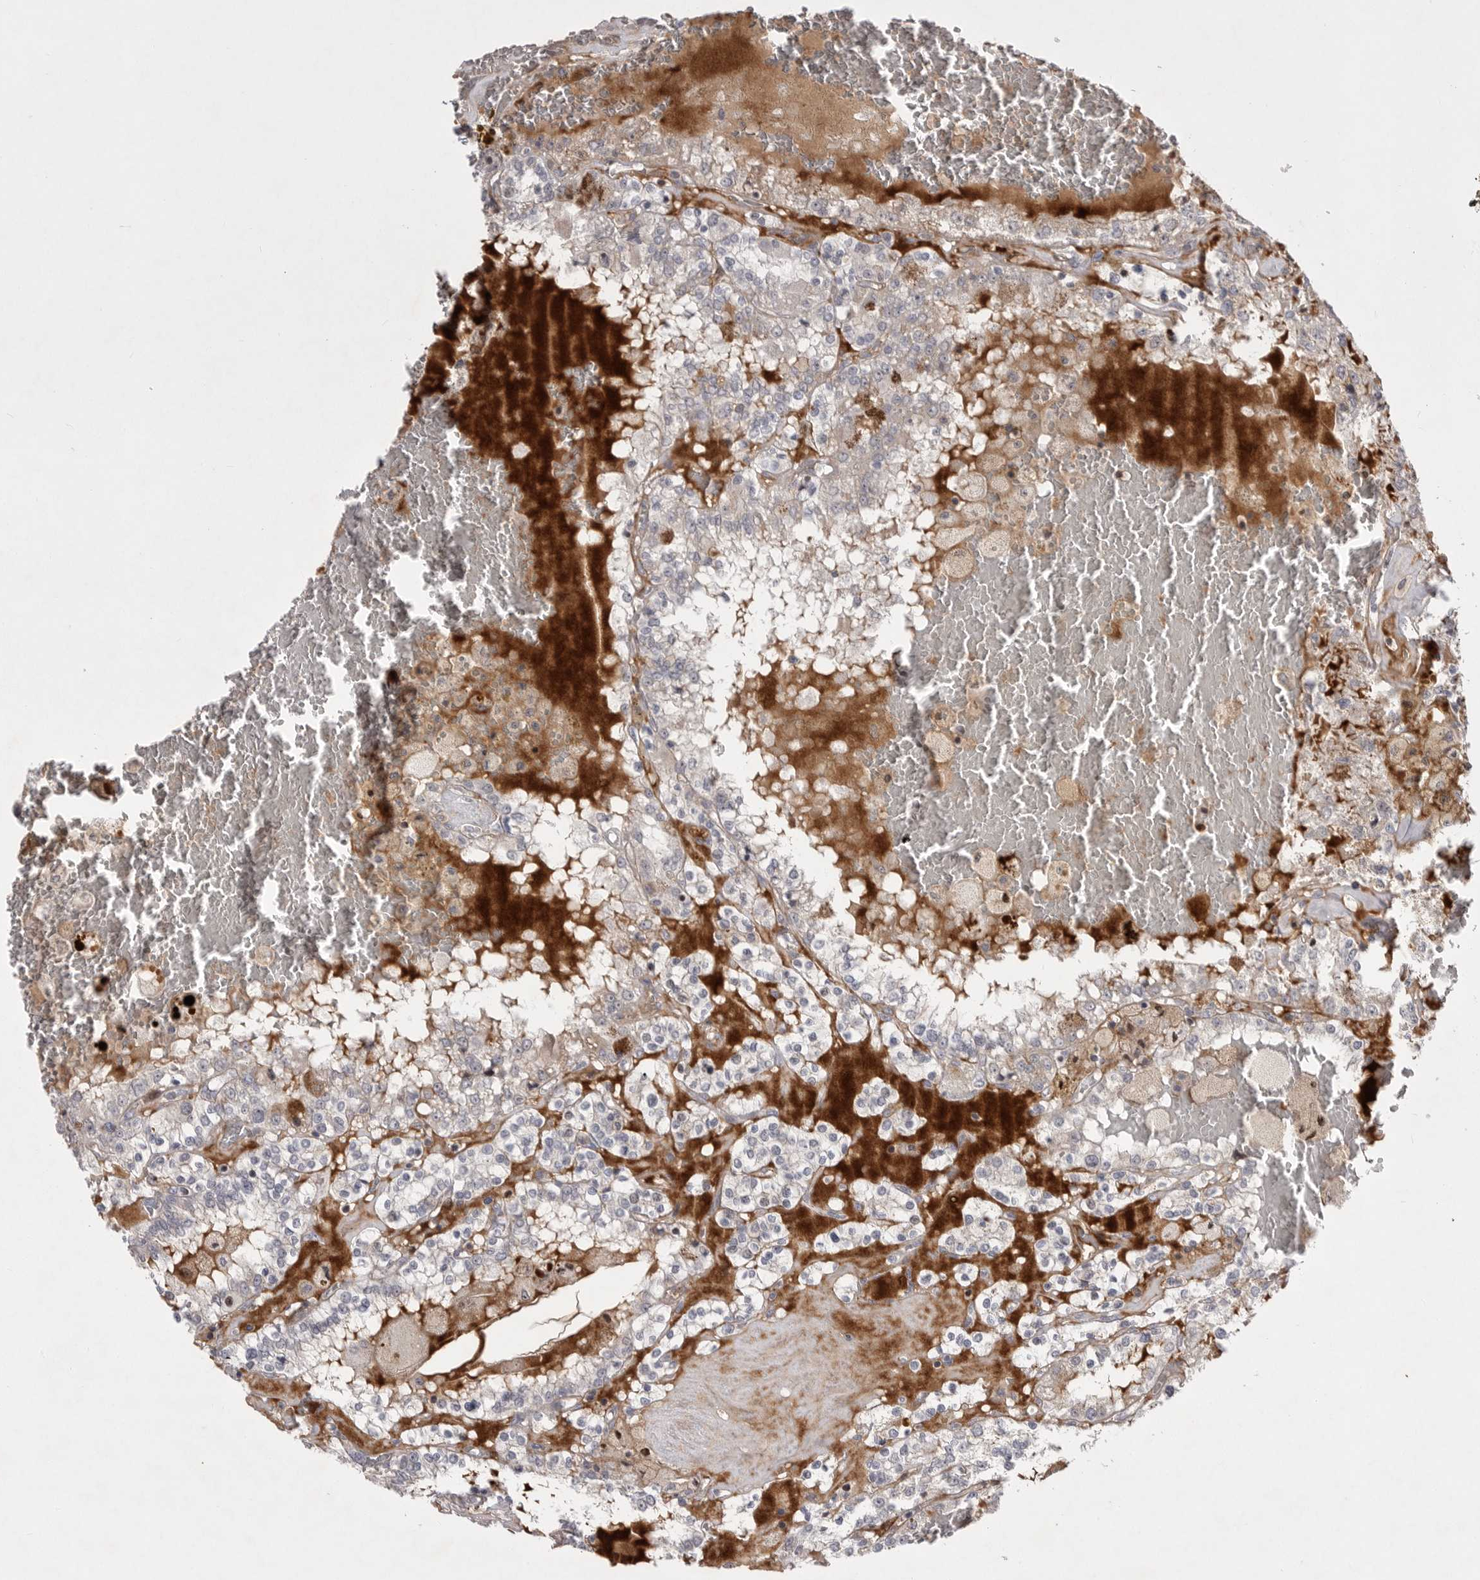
{"staining": {"intensity": "weak", "quantity": "<25%", "location": "cytoplasmic/membranous"}, "tissue": "renal cancer", "cell_type": "Tumor cells", "image_type": "cancer", "snomed": [{"axis": "morphology", "description": "Adenocarcinoma, NOS"}, {"axis": "topography", "description": "Kidney"}], "caption": "The IHC image has no significant staining in tumor cells of renal cancer (adenocarcinoma) tissue.", "gene": "KYAT3", "patient": {"sex": "female", "age": 56}}